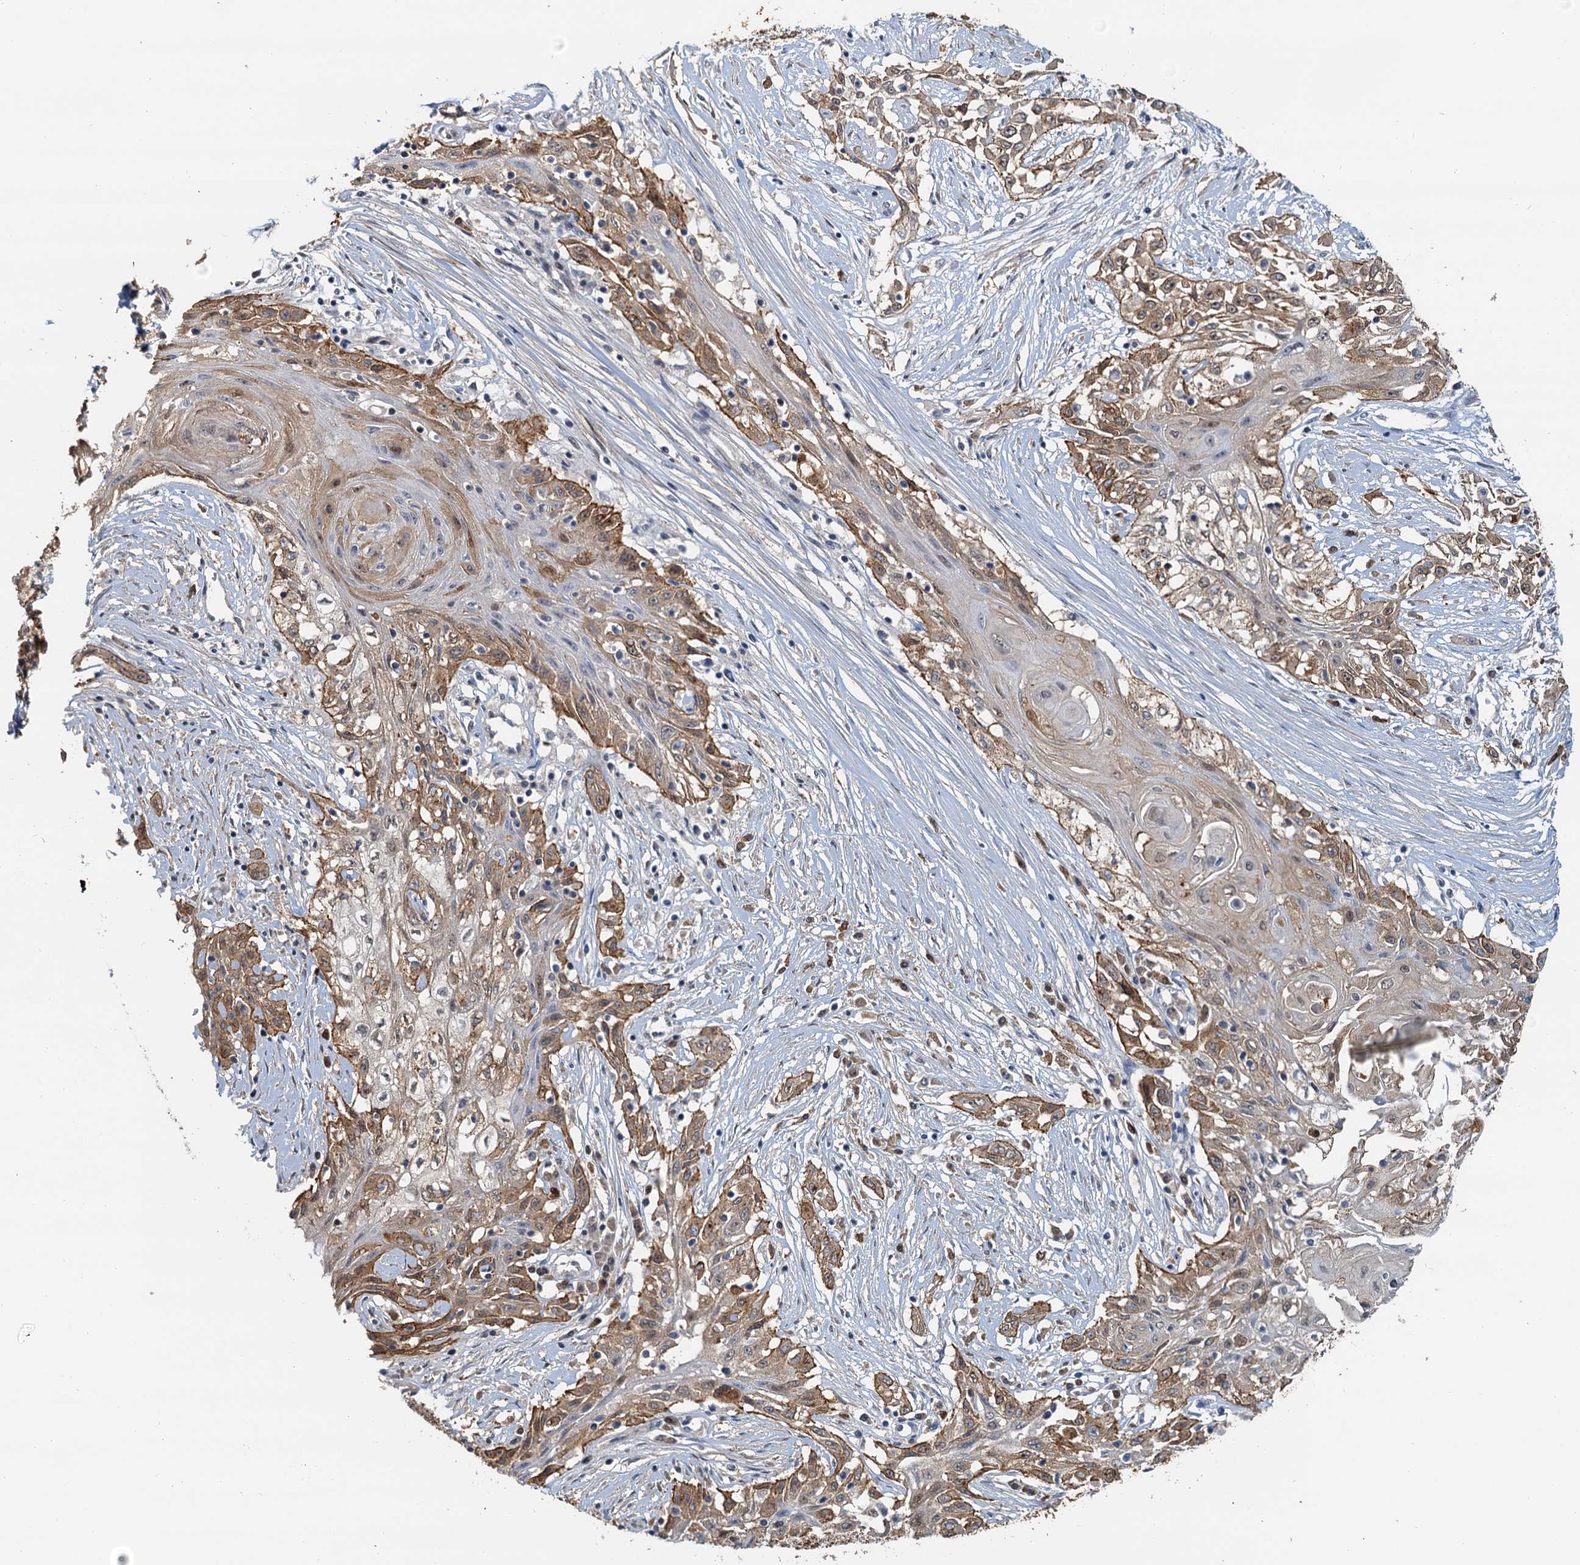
{"staining": {"intensity": "moderate", "quantity": "25%-75%", "location": "cytoplasmic/membranous"}, "tissue": "skin cancer", "cell_type": "Tumor cells", "image_type": "cancer", "snomed": [{"axis": "morphology", "description": "Squamous cell carcinoma, NOS"}, {"axis": "morphology", "description": "Squamous cell carcinoma, metastatic, NOS"}, {"axis": "topography", "description": "Skin"}, {"axis": "topography", "description": "Lymph node"}], "caption": "An immunohistochemistry (IHC) photomicrograph of neoplastic tissue is shown. Protein staining in brown shows moderate cytoplasmic/membranous positivity in skin metastatic squamous cell carcinoma within tumor cells.", "gene": "SPINDOC", "patient": {"sex": "male", "age": 75}}